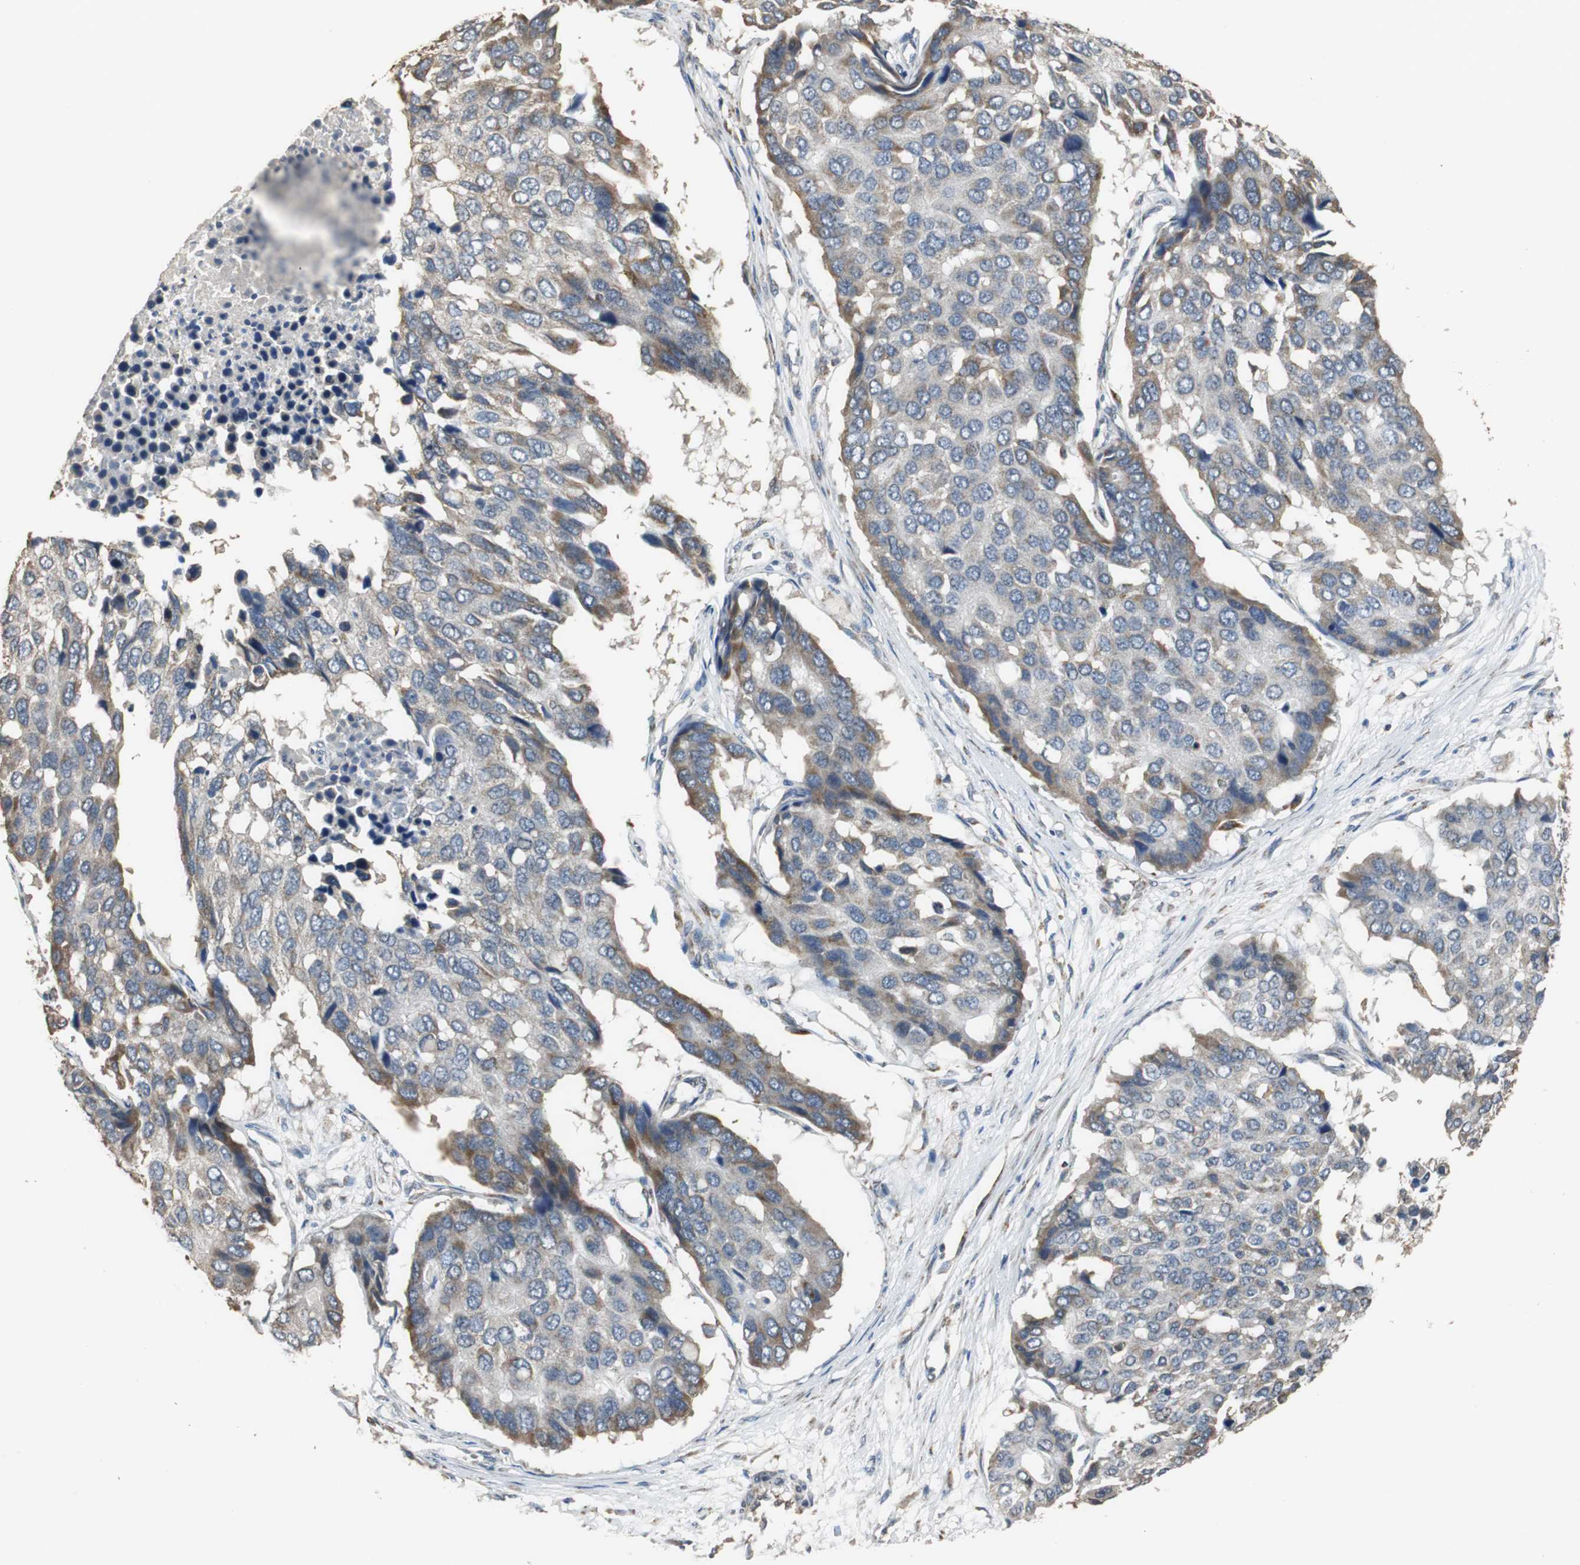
{"staining": {"intensity": "moderate", "quantity": "<25%", "location": "cytoplasmic/membranous"}, "tissue": "pancreatic cancer", "cell_type": "Tumor cells", "image_type": "cancer", "snomed": [{"axis": "morphology", "description": "Adenocarcinoma, NOS"}, {"axis": "topography", "description": "Pancreas"}], "caption": "The micrograph shows a brown stain indicating the presence of a protein in the cytoplasmic/membranous of tumor cells in pancreatic adenocarcinoma.", "gene": "HMGCL", "patient": {"sex": "male", "age": 50}}